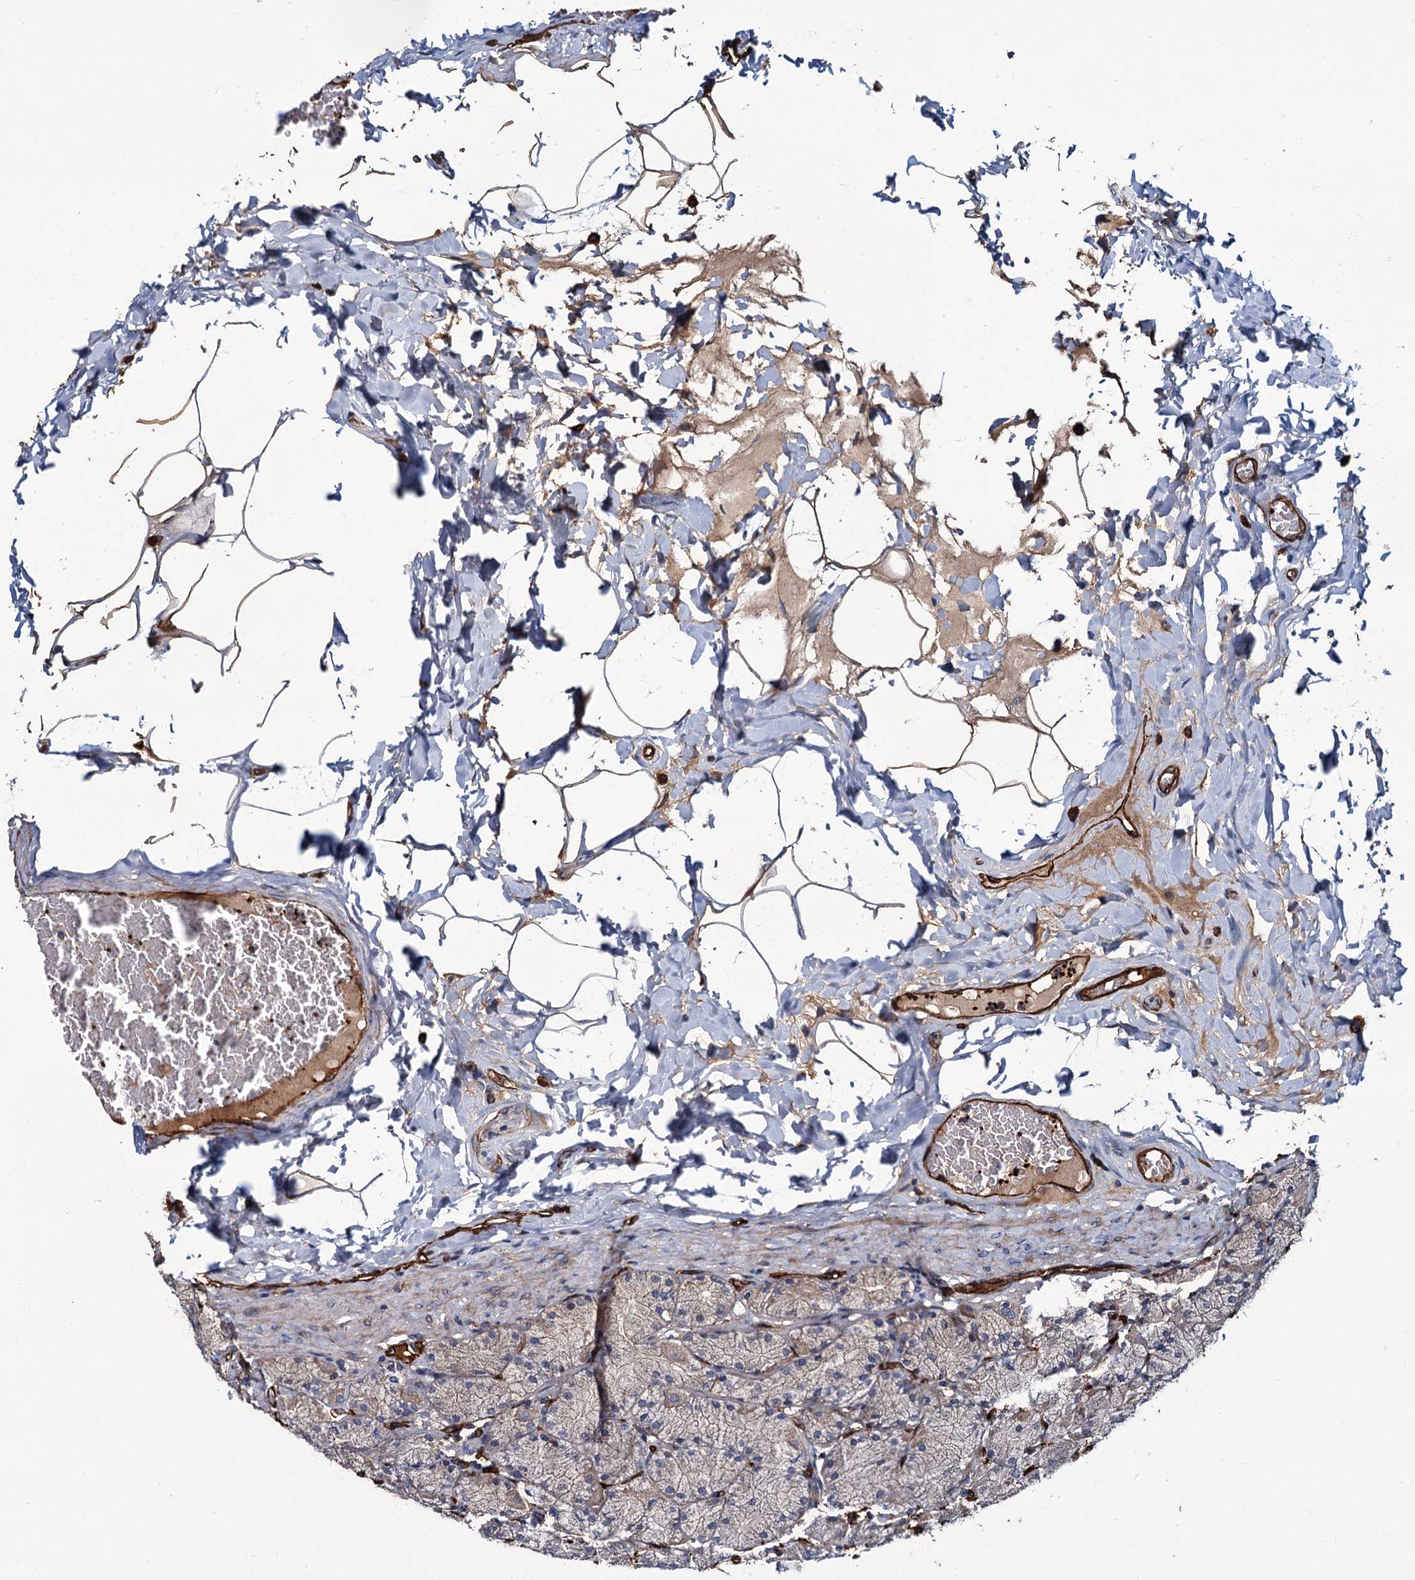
{"staining": {"intensity": "weak", "quantity": "25%-75%", "location": "cytoplasmic/membranous"}, "tissue": "stomach", "cell_type": "Glandular cells", "image_type": "normal", "snomed": [{"axis": "morphology", "description": "Normal tissue, NOS"}, {"axis": "topography", "description": "Stomach, upper"}], "caption": "IHC of normal stomach shows low levels of weak cytoplasmic/membranous staining in approximately 25%-75% of glandular cells.", "gene": "CACNA1C", "patient": {"sex": "female", "age": 56}}